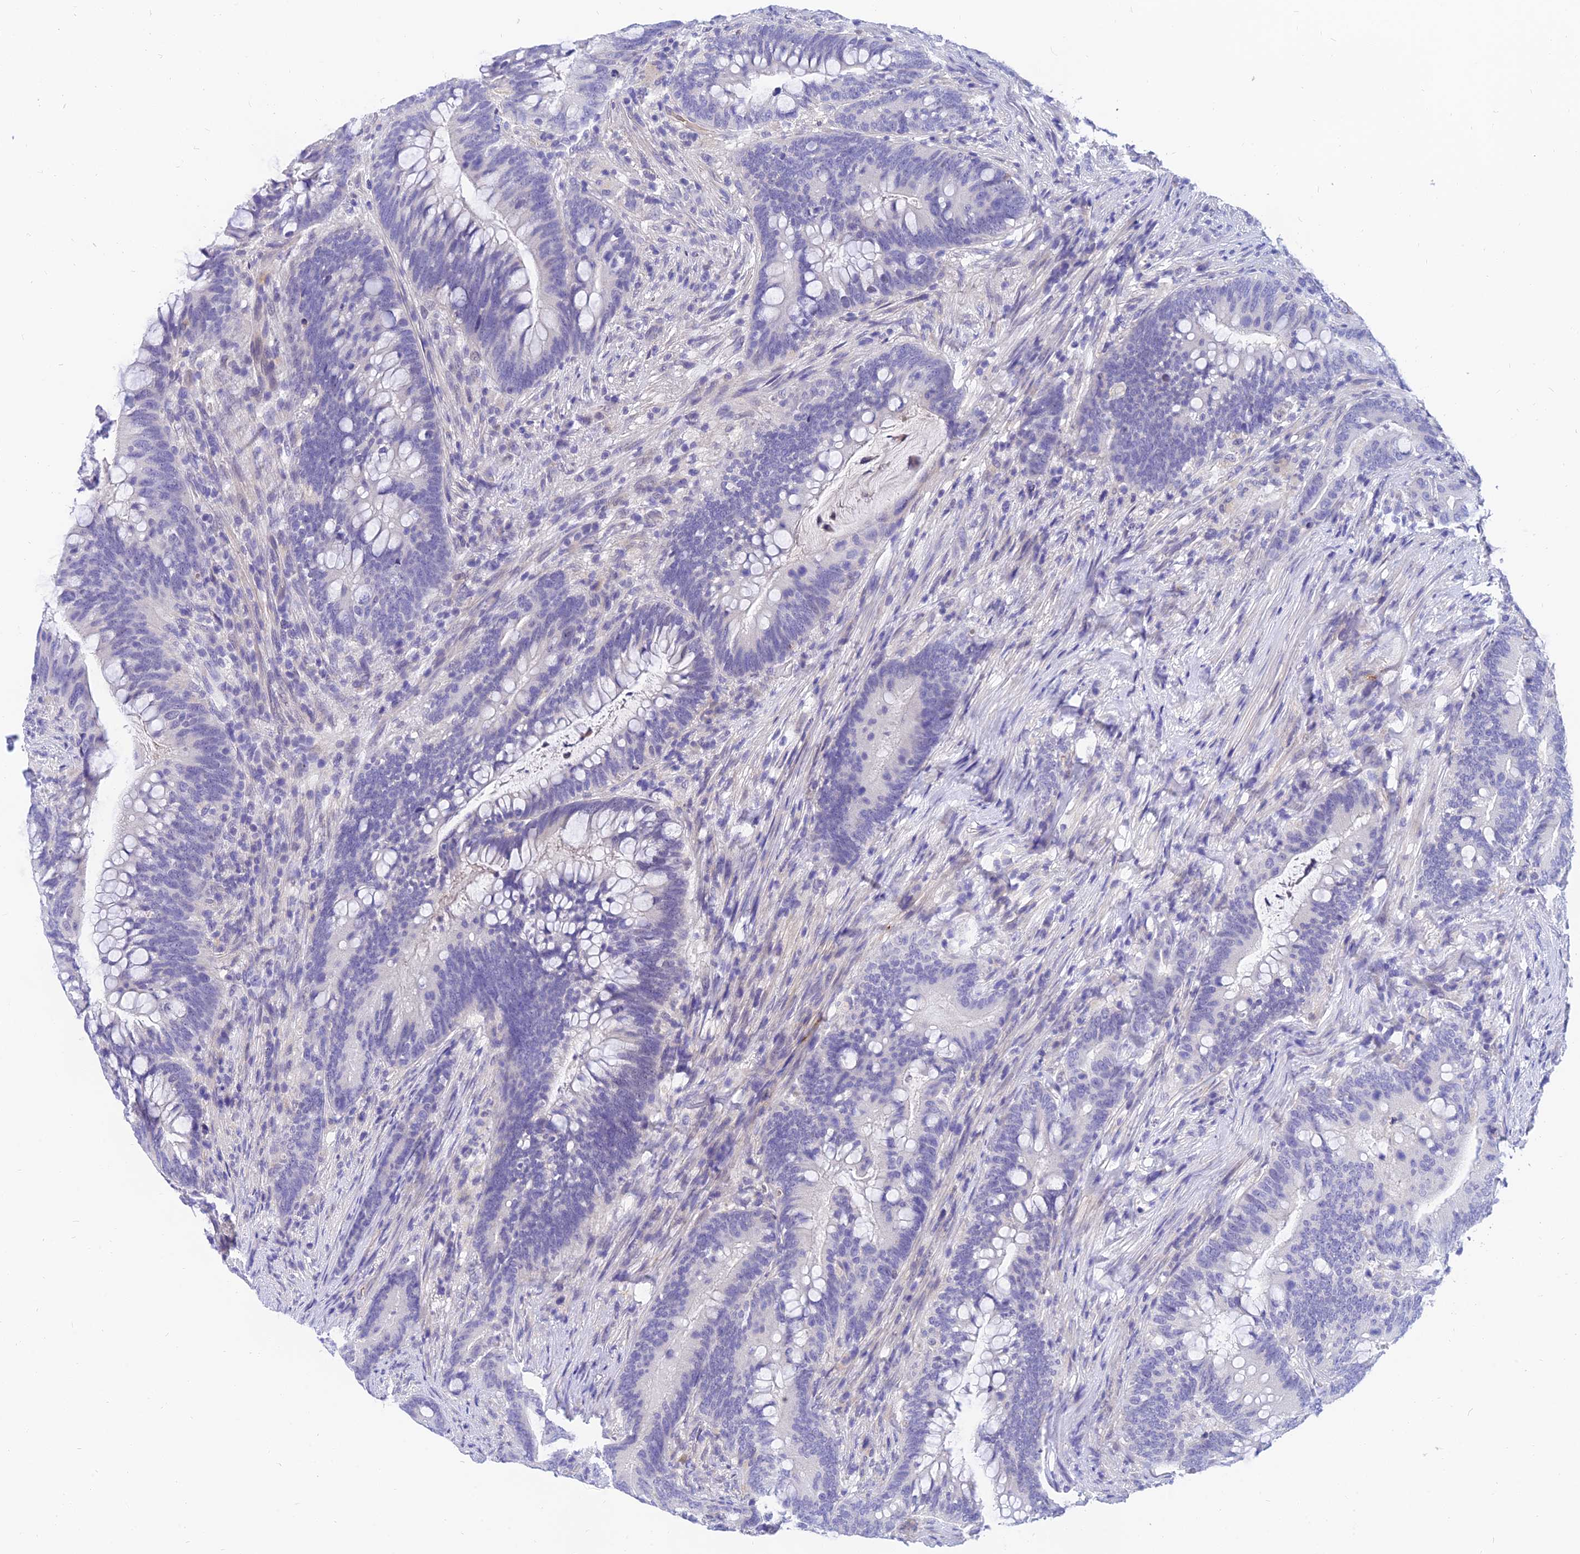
{"staining": {"intensity": "negative", "quantity": "none", "location": "none"}, "tissue": "colorectal cancer", "cell_type": "Tumor cells", "image_type": "cancer", "snomed": [{"axis": "morphology", "description": "Adenocarcinoma, NOS"}, {"axis": "topography", "description": "Colon"}], "caption": "Immunohistochemistry (IHC) of human colorectal cancer exhibits no positivity in tumor cells. Nuclei are stained in blue.", "gene": "TMEM161B", "patient": {"sex": "female", "age": 66}}